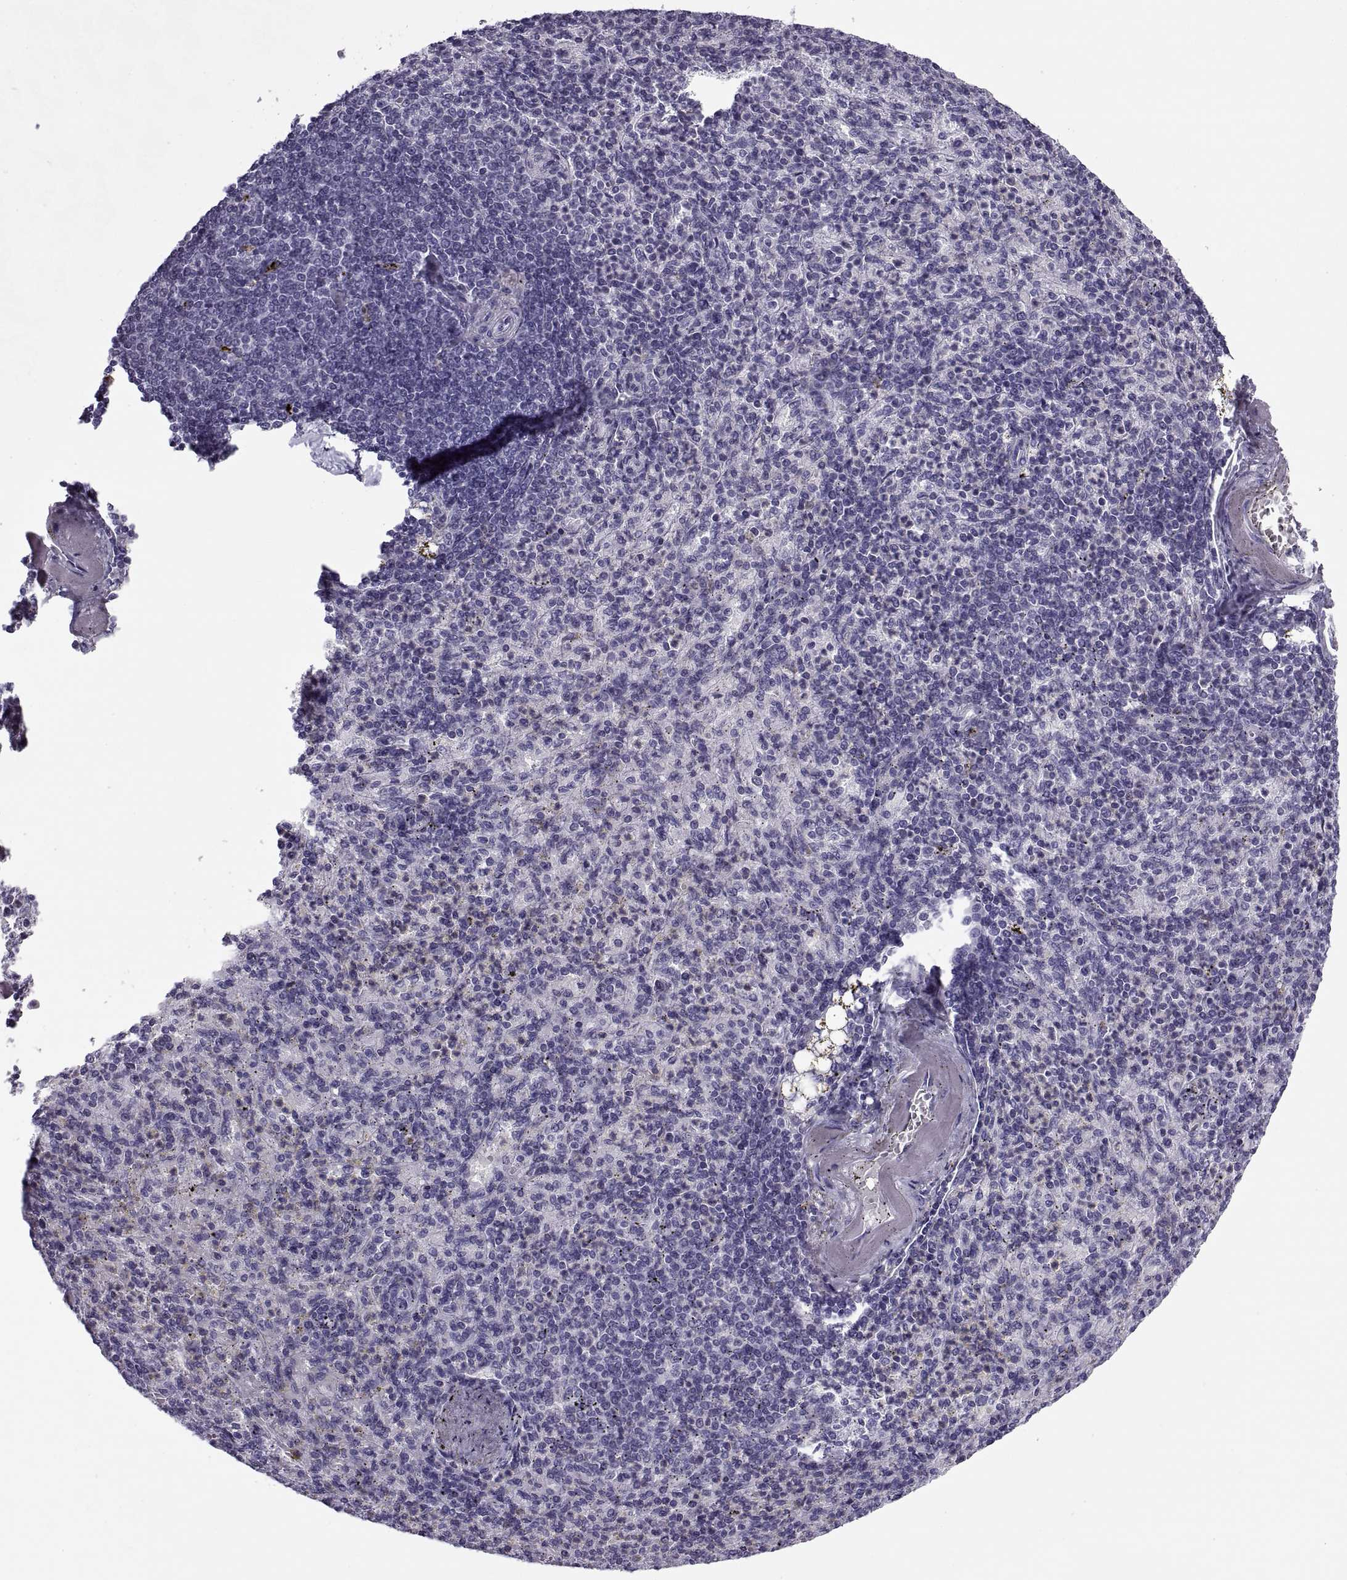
{"staining": {"intensity": "negative", "quantity": "none", "location": "none"}, "tissue": "spleen", "cell_type": "Cells in red pulp", "image_type": "normal", "snomed": [{"axis": "morphology", "description": "Normal tissue, NOS"}, {"axis": "topography", "description": "Spleen"}], "caption": "IHC histopathology image of benign spleen: human spleen stained with DAB demonstrates no significant protein expression in cells in red pulp. (Stains: DAB (3,3'-diaminobenzidine) immunohistochemistry (IHC) with hematoxylin counter stain, Microscopy: brightfield microscopy at high magnification).", "gene": "RLBP1", "patient": {"sex": "female", "age": 74}}